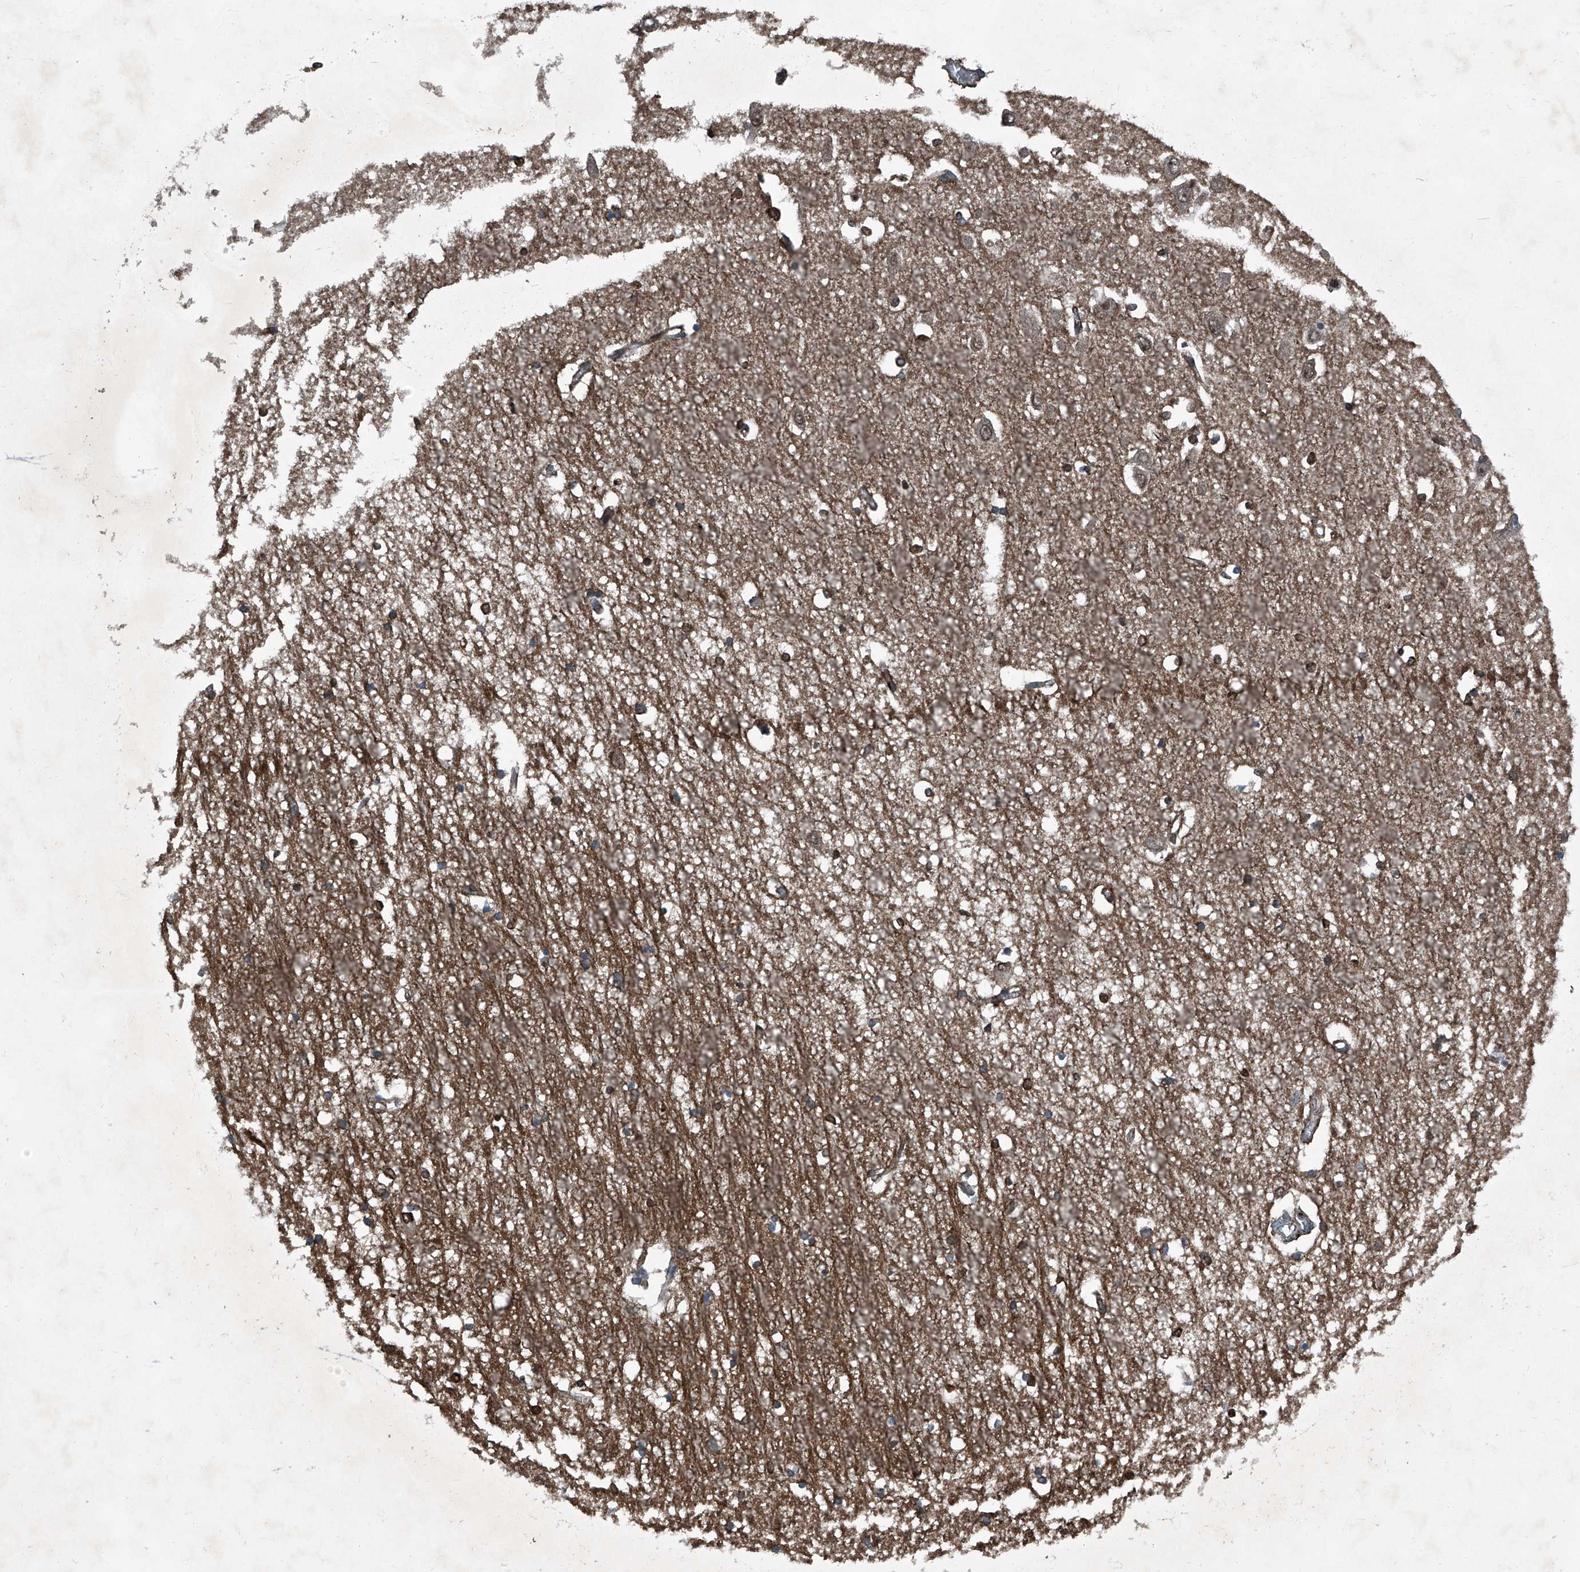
{"staining": {"intensity": "moderate", "quantity": "25%-75%", "location": "cytoplasmic/membranous,nuclear"}, "tissue": "hippocampus", "cell_type": "Glial cells", "image_type": "normal", "snomed": [{"axis": "morphology", "description": "Normal tissue, NOS"}, {"axis": "topography", "description": "Hippocampus"}], "caption": "Moderate cytoplasmic/membranous,nuclear staining is identified in approximately 25%-75% of glial cells in normal hippocampus. (IHC, brightfield microscopy, high magnification).", "gene": "SENP2", "patient": {"sex": "male", "age": 70}}